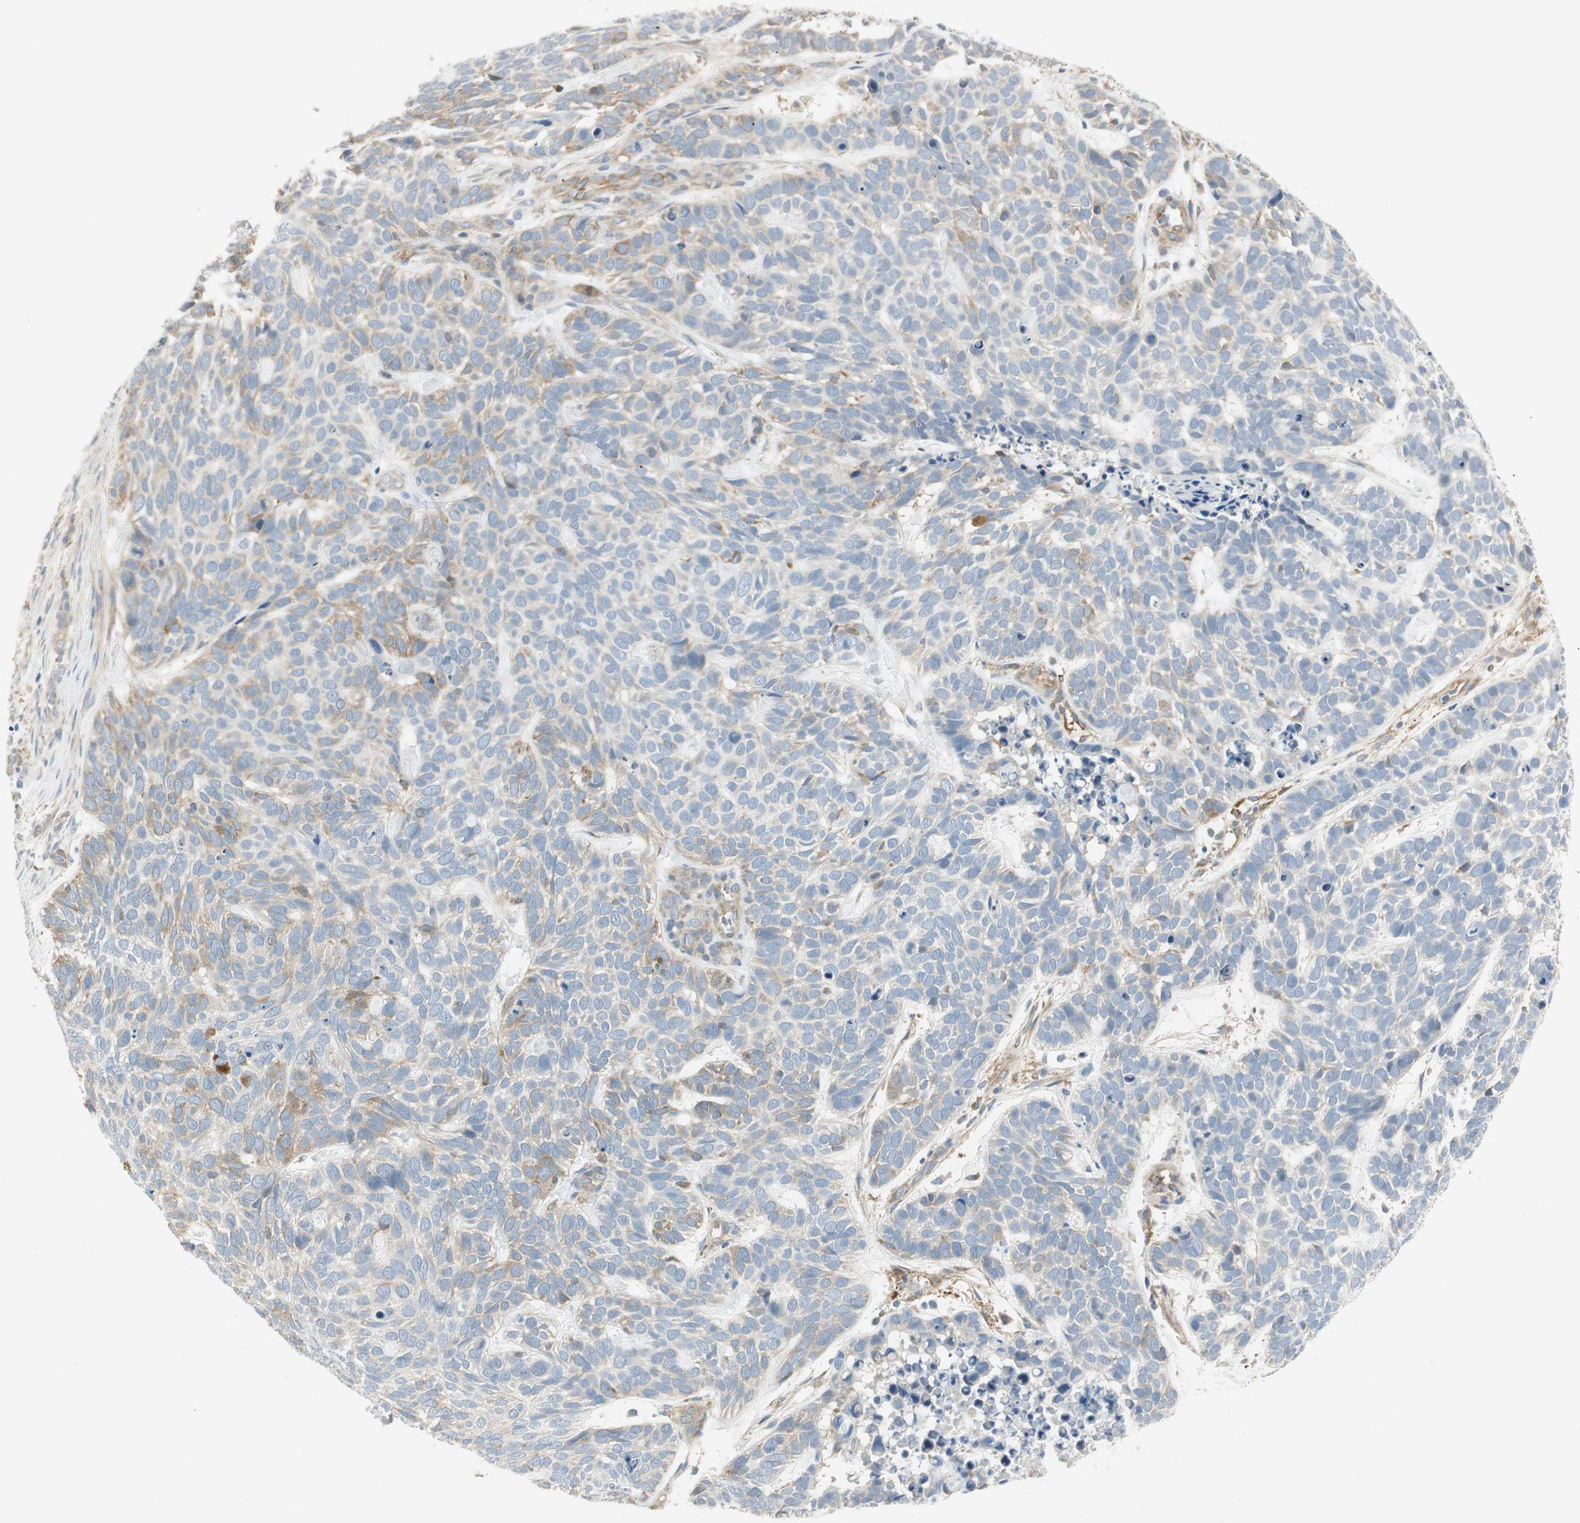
{"staining": {"intensity": "weak", "quantity": "<25%", "location": "cytoplasmic/membranous"}, "tissue": "skin cancer", "cell_type": "Tumor cells", "image_type": "cancer", "snomed": [{"axis": "morphology", "description": "Basal cell carcinoma"}, {"axis": "topography", "description": "Skin"}], "caption": "High magnification brightfield microscopy of skin cancer stained with DAB (brown) and counterstained with hematoxylin (blue): tumor cells show no significant positivity.", "gene": "STON1-GTF2A1L", "patient": {"sex": "male", "age": 87}}